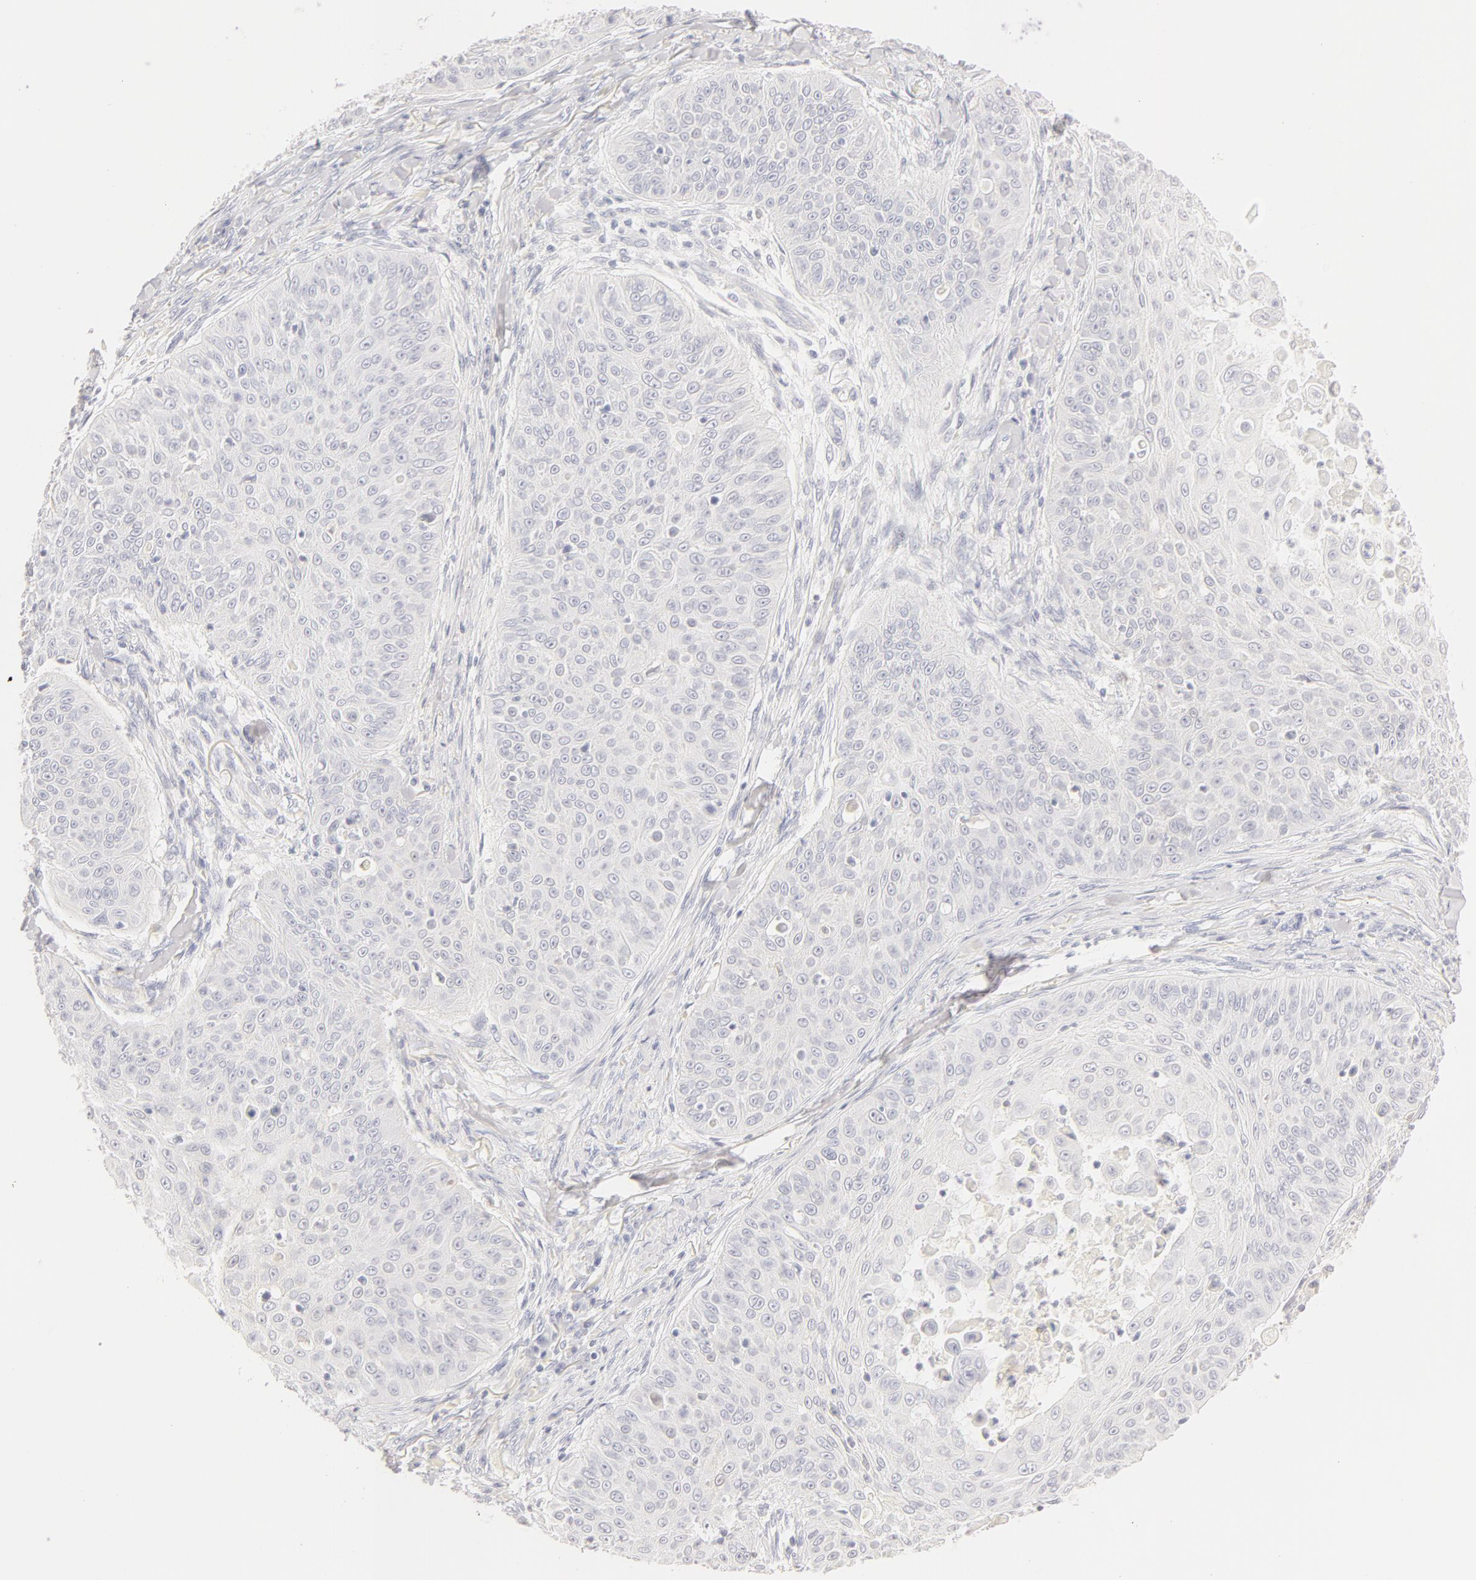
{"staining": {"intensity": "negative", "quantity": "none", "location": "none"}, "tissue": "skin cancer", "cell_type": "Tumor cells", "image_type": "cancer", "snomed": [{"axis": "morphology", "description": "Squamous cell carcinoma, NOS"}, {"axis": "topography", "description": "Skin"}], "caption": "Tumor cells are negative for protein expression in human skin cancer (squamous cell carcinoma).", "gene": "LGALS7B", "patient": {"sex": "male", "age": 82}}